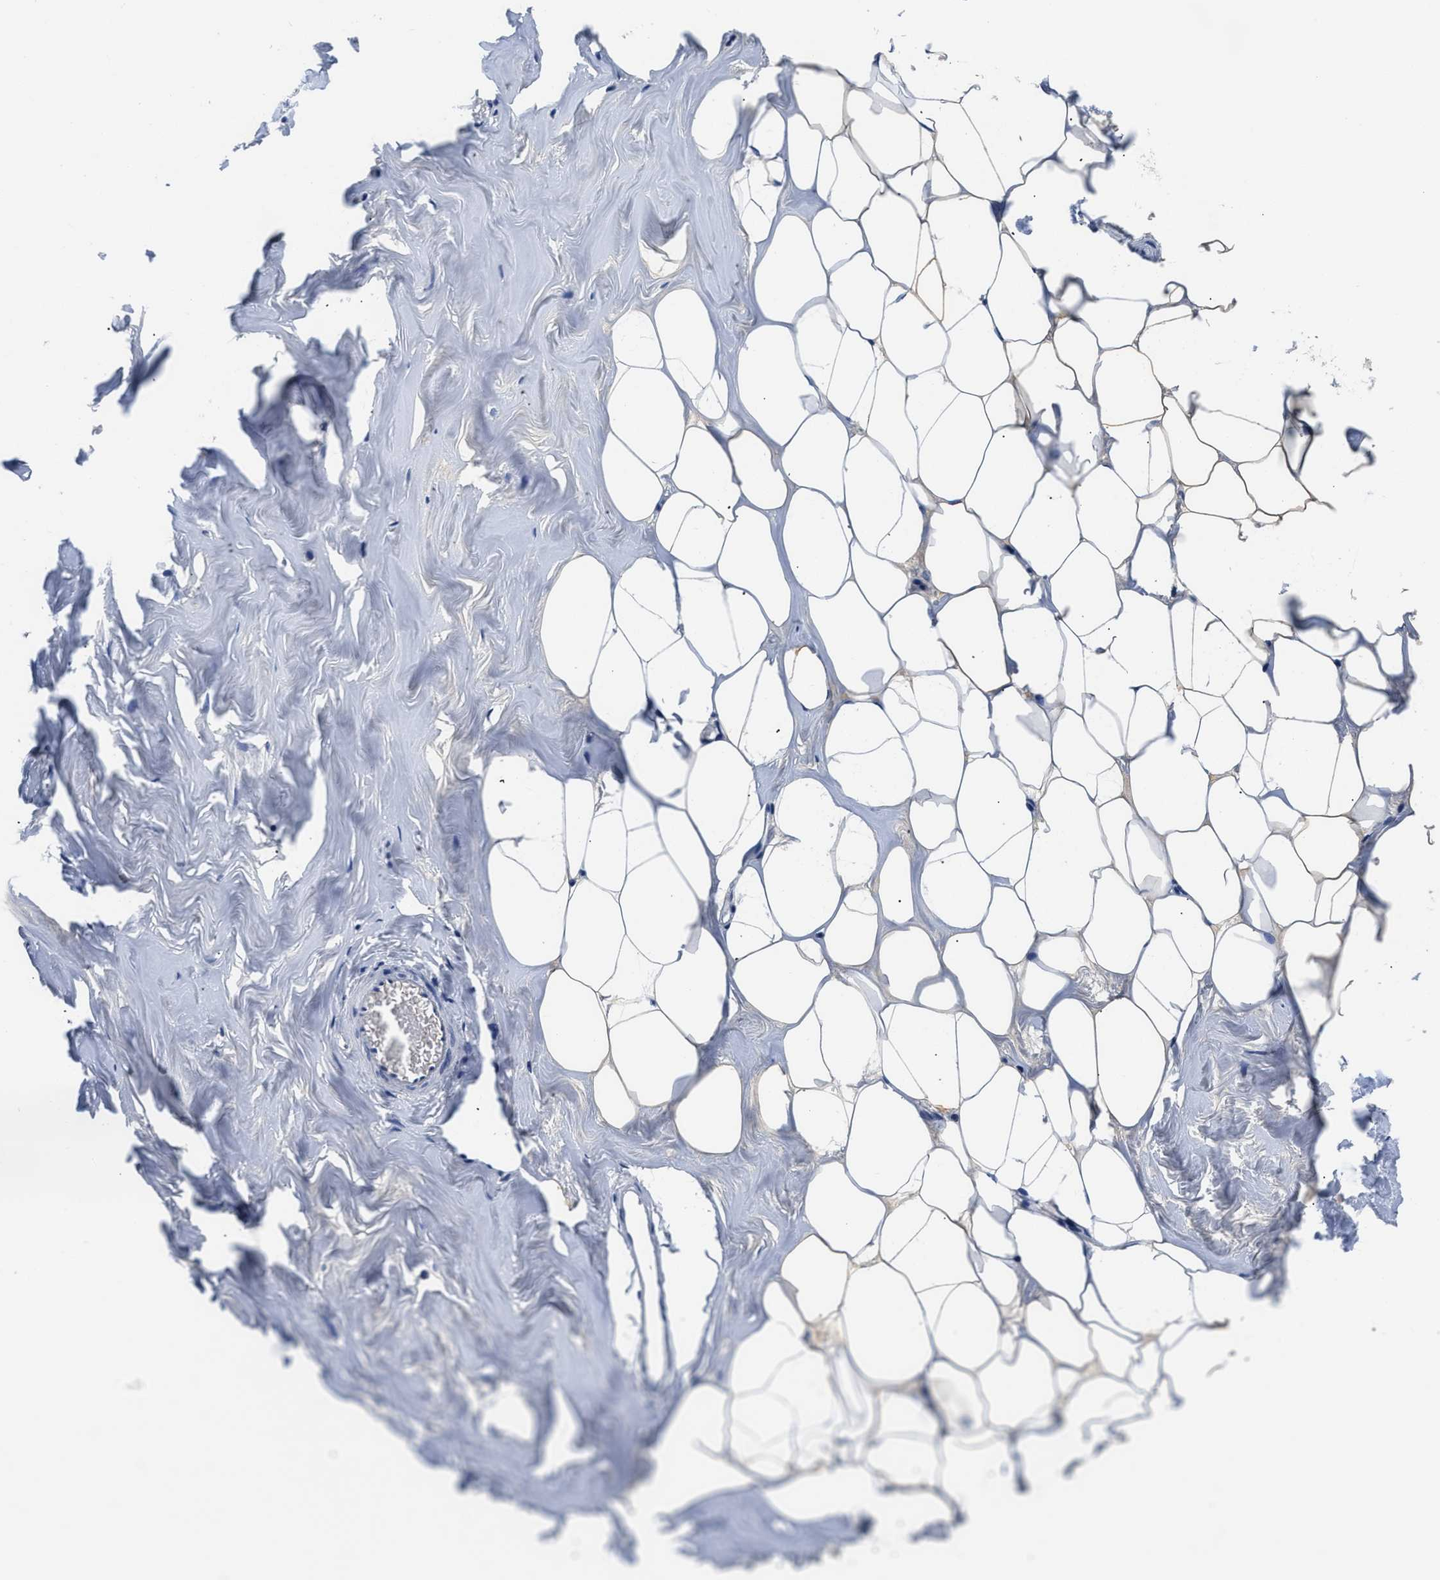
{"staining": {"intensity": "negative", "quantity": "none", "location": "none"}, "tissue": "adipose tissue", "cell_type": "Adipocytes", "image_type": "normal", "snomed": [{"axis": "morphology", "description": "Normal tissue, NOS"}, {"axis": "morphology", "description": "Fibrosis, NOS"}, {"axis": "topography", "description": "Breast"}, {"axis": "topography", "description": "Adipose tissue"}], "caption": "This is an immunohistochemistry (IHC) histopathology image of benign human adipose tissue. There is no positivity in adipocytes.", "gene": "PCK2", "patient": {"sex": "female", "age": 39}}